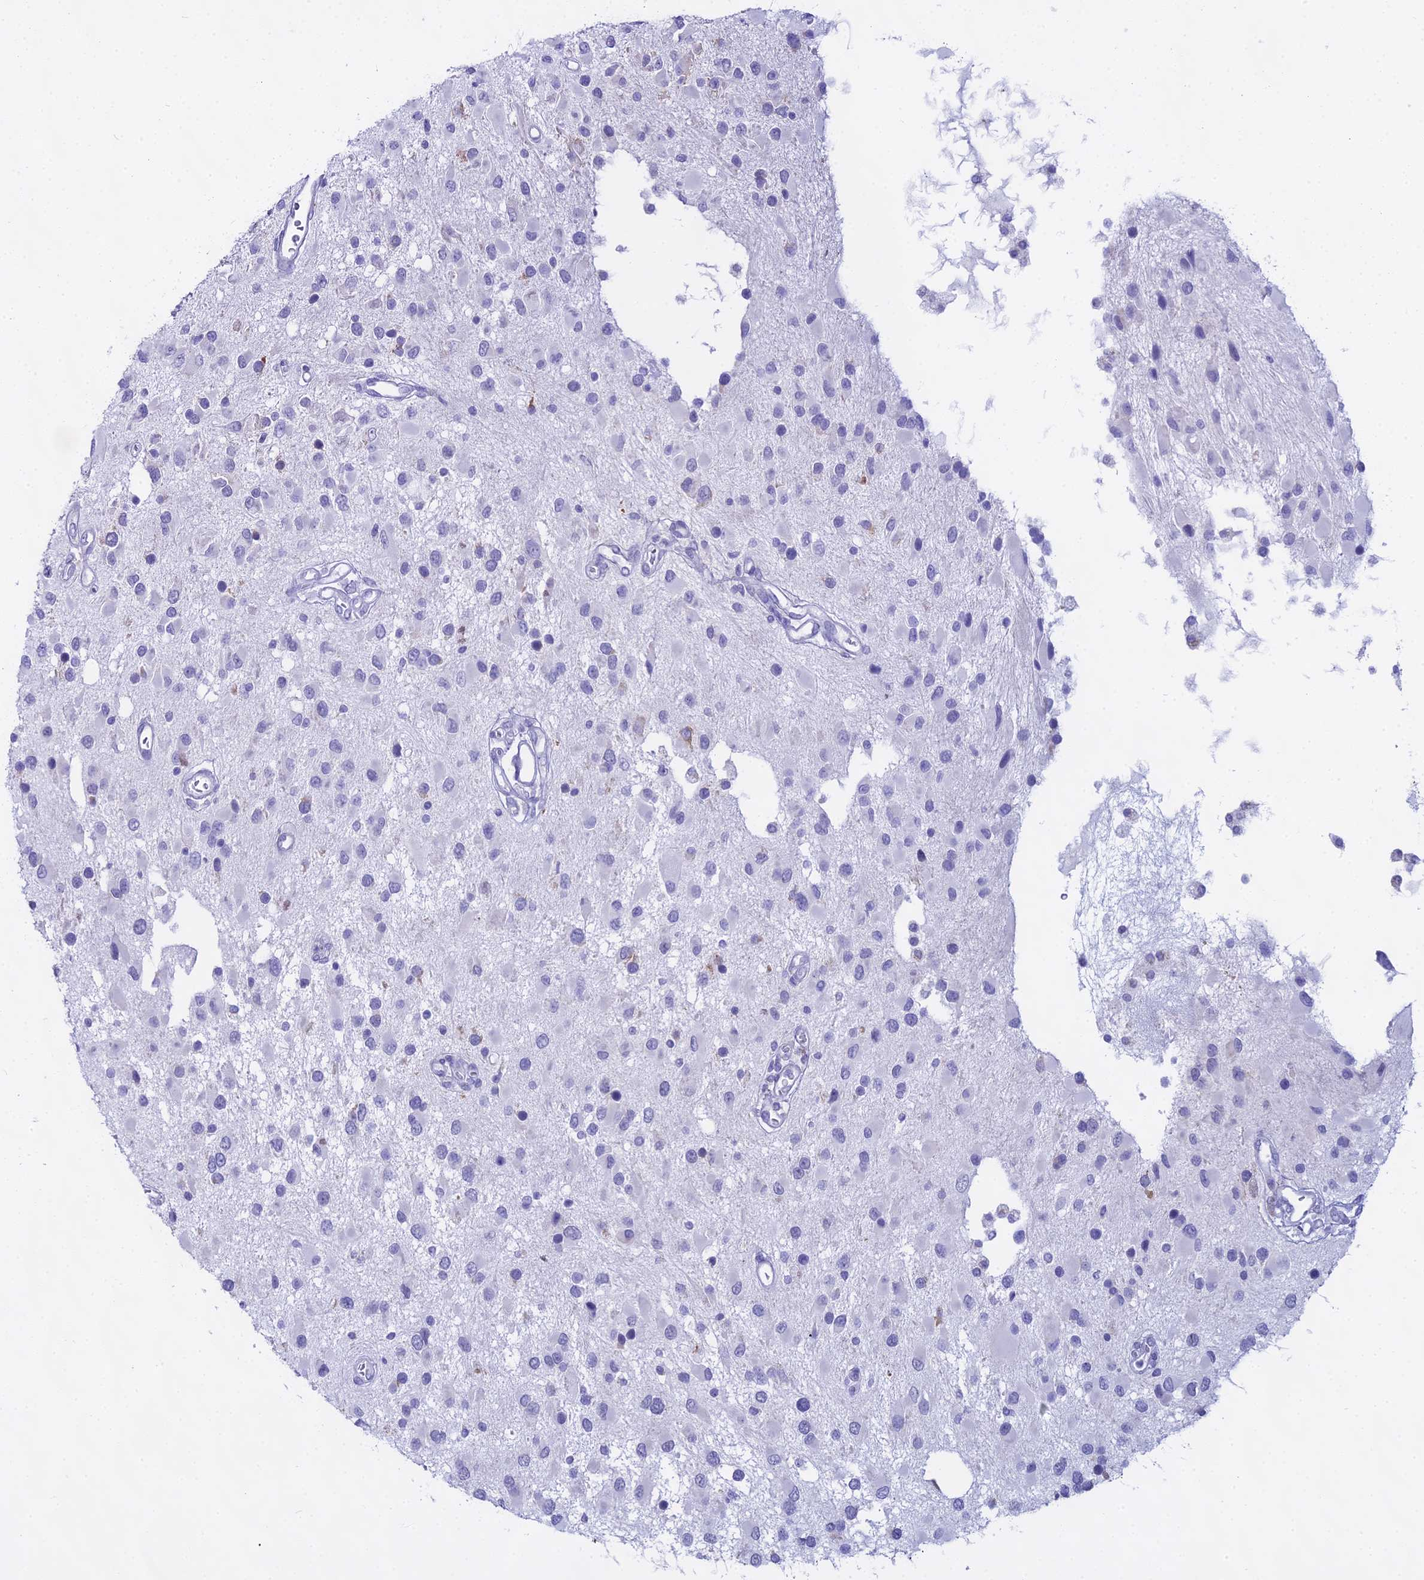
{"staining": {"intensity": "negative", "quantity": "none", "location": "none"}, "tissue": "glioma", "cell_type": "Tumor cells", "image_type": "cancer", "snomed": [{"axis": "morphology", "description": "Glioma, malignant, High grade"}, {"axis": "topography", "description": "Brain"}], "caption": "The histopathology image shows no significant positivity in tumor cells of malignant glioma (high-grade). Nuclei are stained in blue.", "gene": "CGB2", "patient": {"sex": "male", "age": 53}}